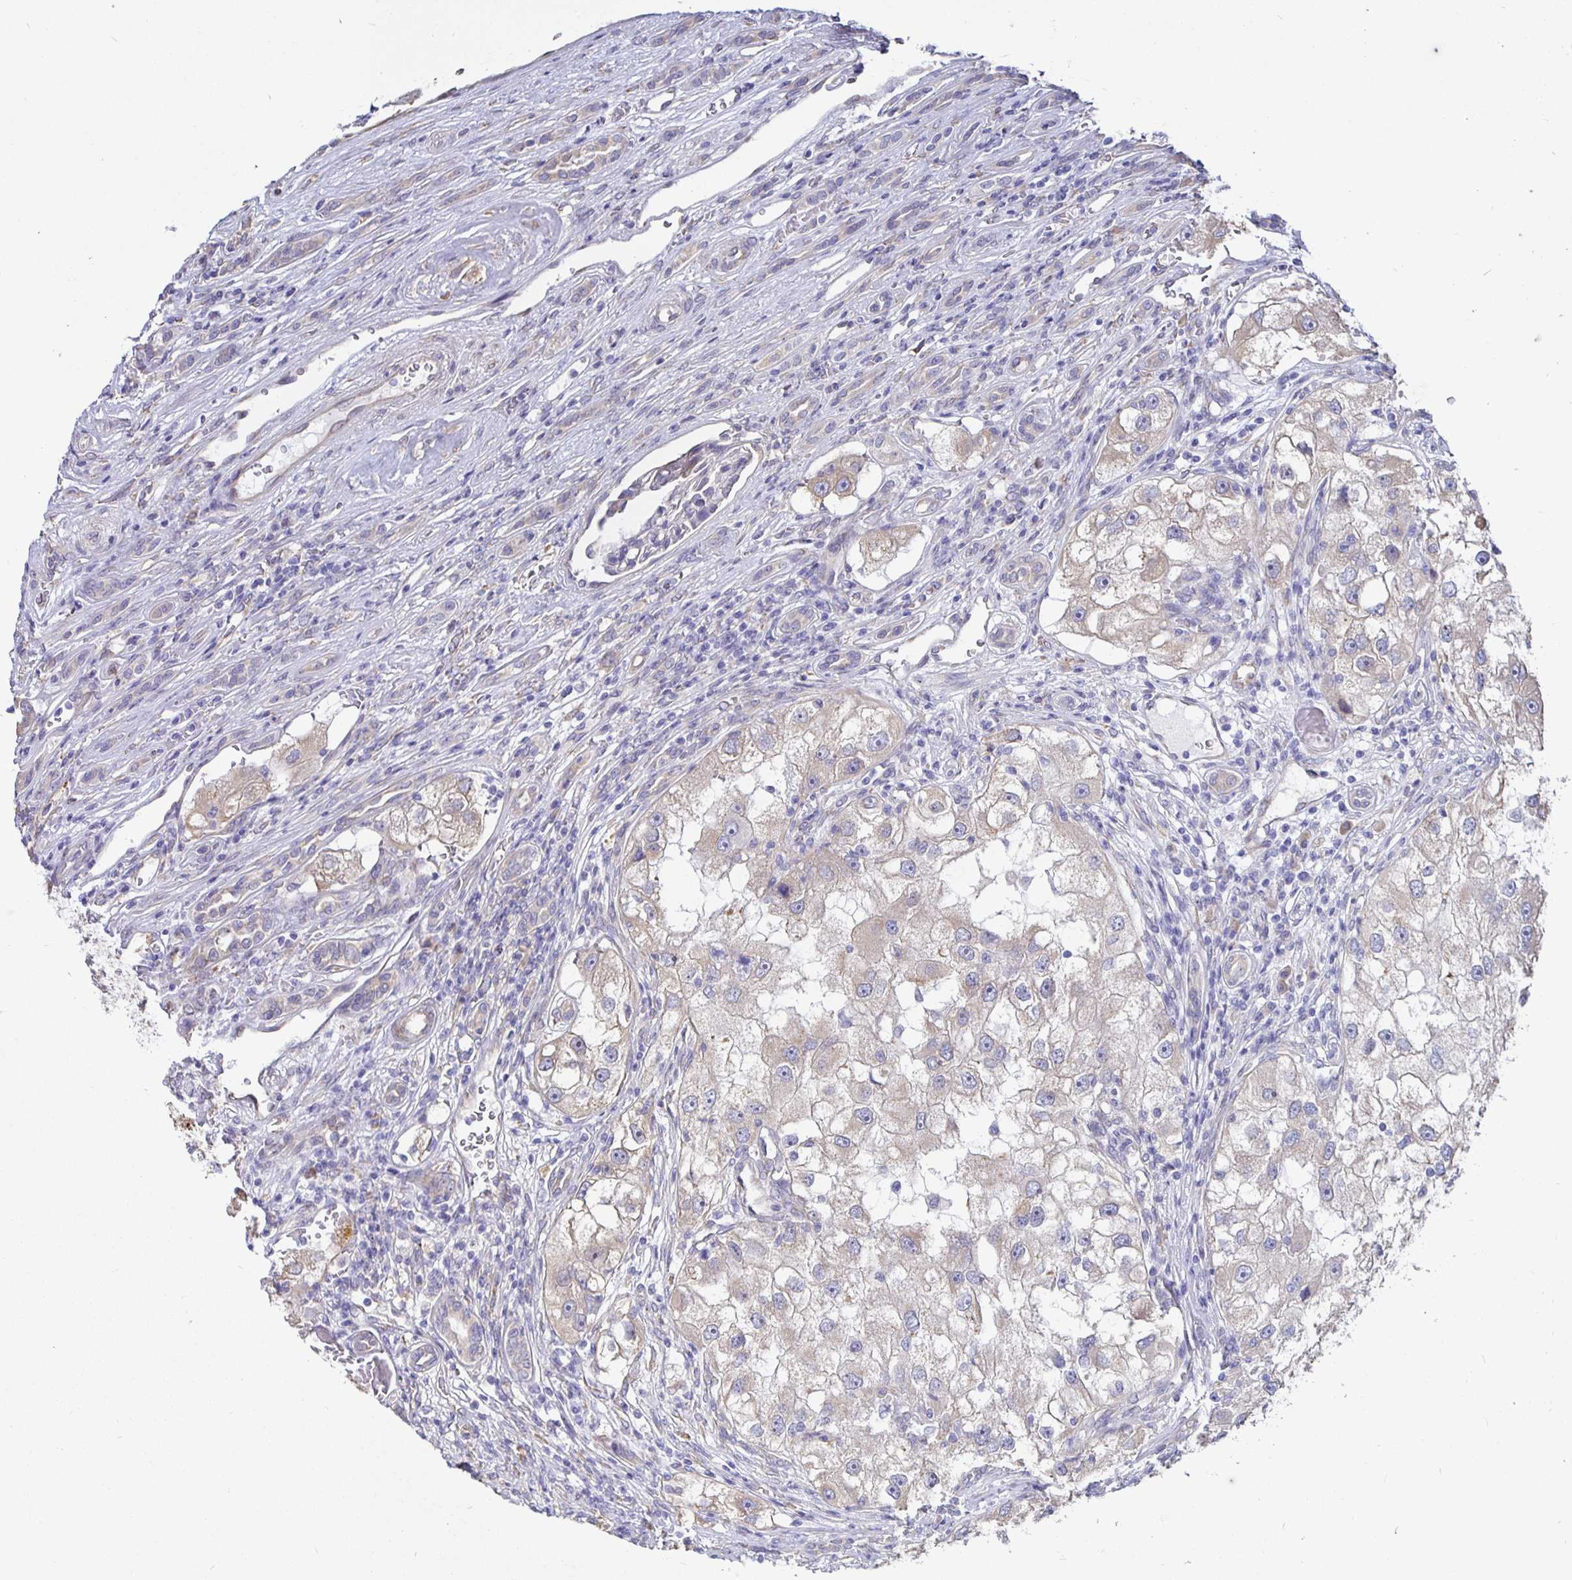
{"staining": {"intensity": "weak", "quantity": "<25%", "location": "cytoplasmic/membranous"}, "tissue": "renal cancer", "cell_type": "Tumor cells", "image_type": "cancer", "snomed": [{"axis": "morphology", "description": "Adenocarcinoma, NOS"}, {"axis": "topography", "description": "Kidney"}], "caption": "This is an immunohistochemistry photomicrograph of human renal adenocarcinoma. There is no positivity in tumor cells.", "gene": "DNAI2", "patient": {"sex": "male", "age": 63}}